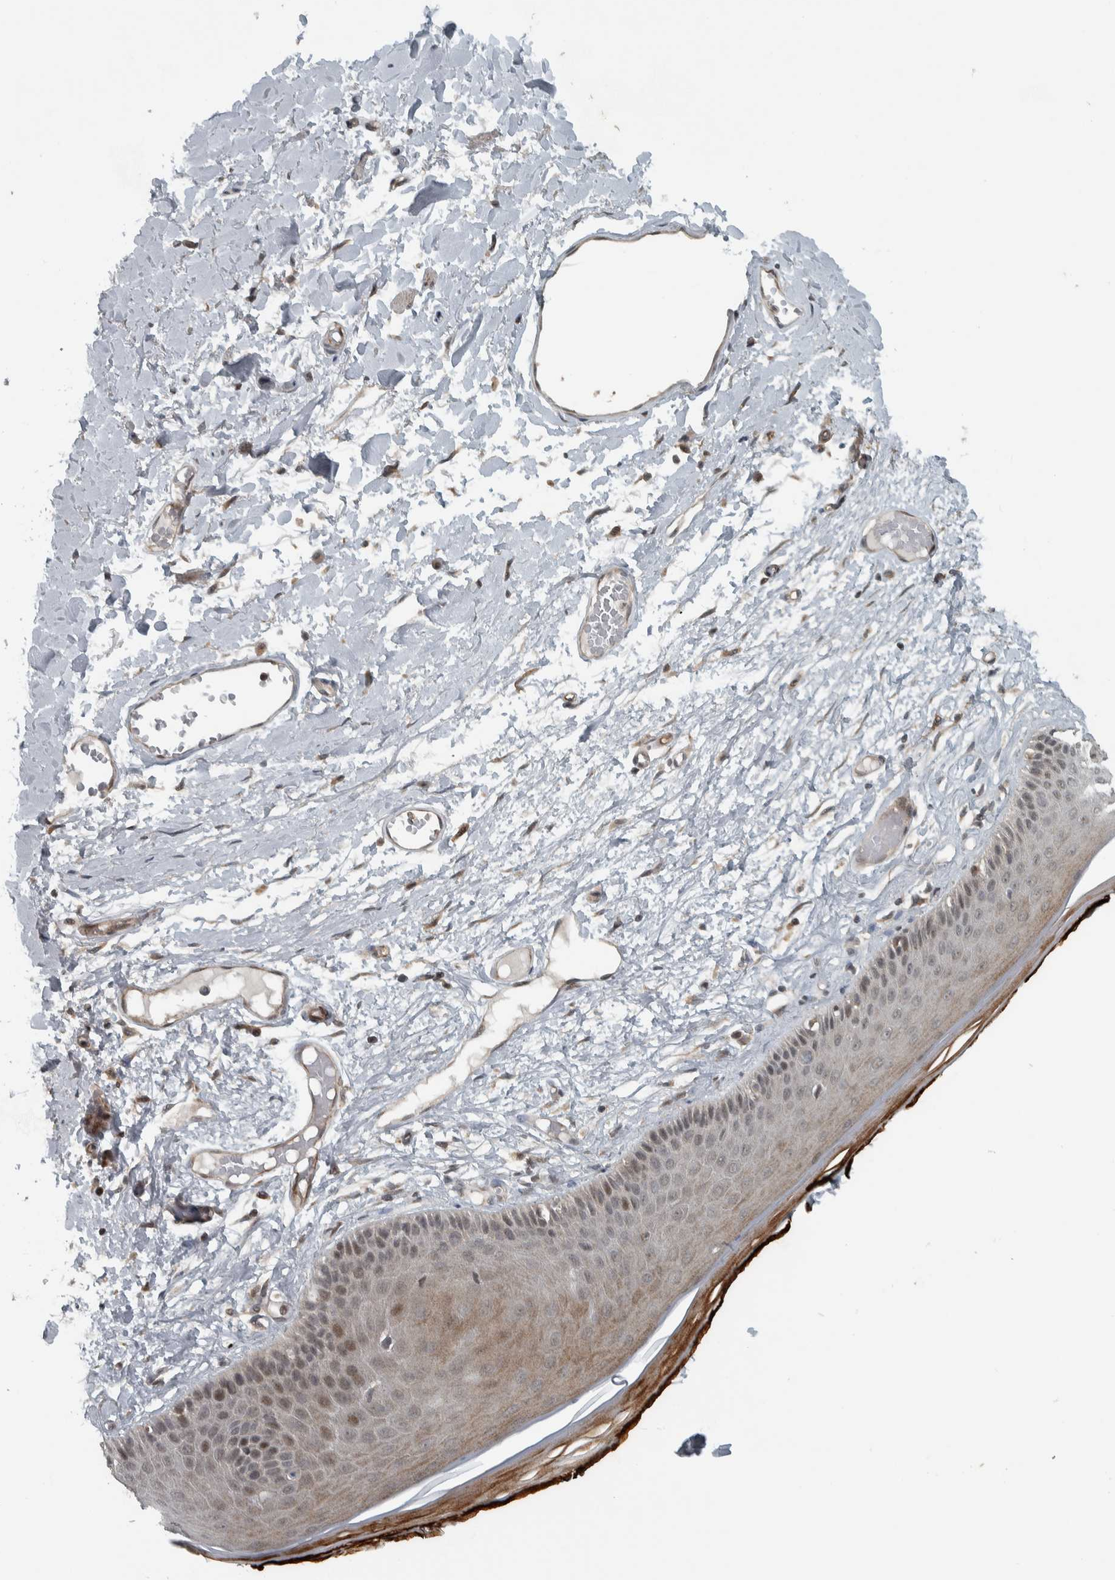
{"staining": {"intensity": "moderate", "quantity": "<25%", "location": "cytoplasmic/membranous,nuclear"}, "tissue": "skin", "cell_type": "Epidermal cells", "image_type": "normal", "snomed": [{"axis": "morphology", "description": "Normal tissue, NOS"}, {"axis": "topography", "description": "Vulva"}], "caption": "Epidermal cells display low levels of moderate cytoplasmic/membranous,nuclear positivity in approximately <25% of cells in benign skin.", "gene": "NAPG", "patient": {"sex": "female", "age": 73}}